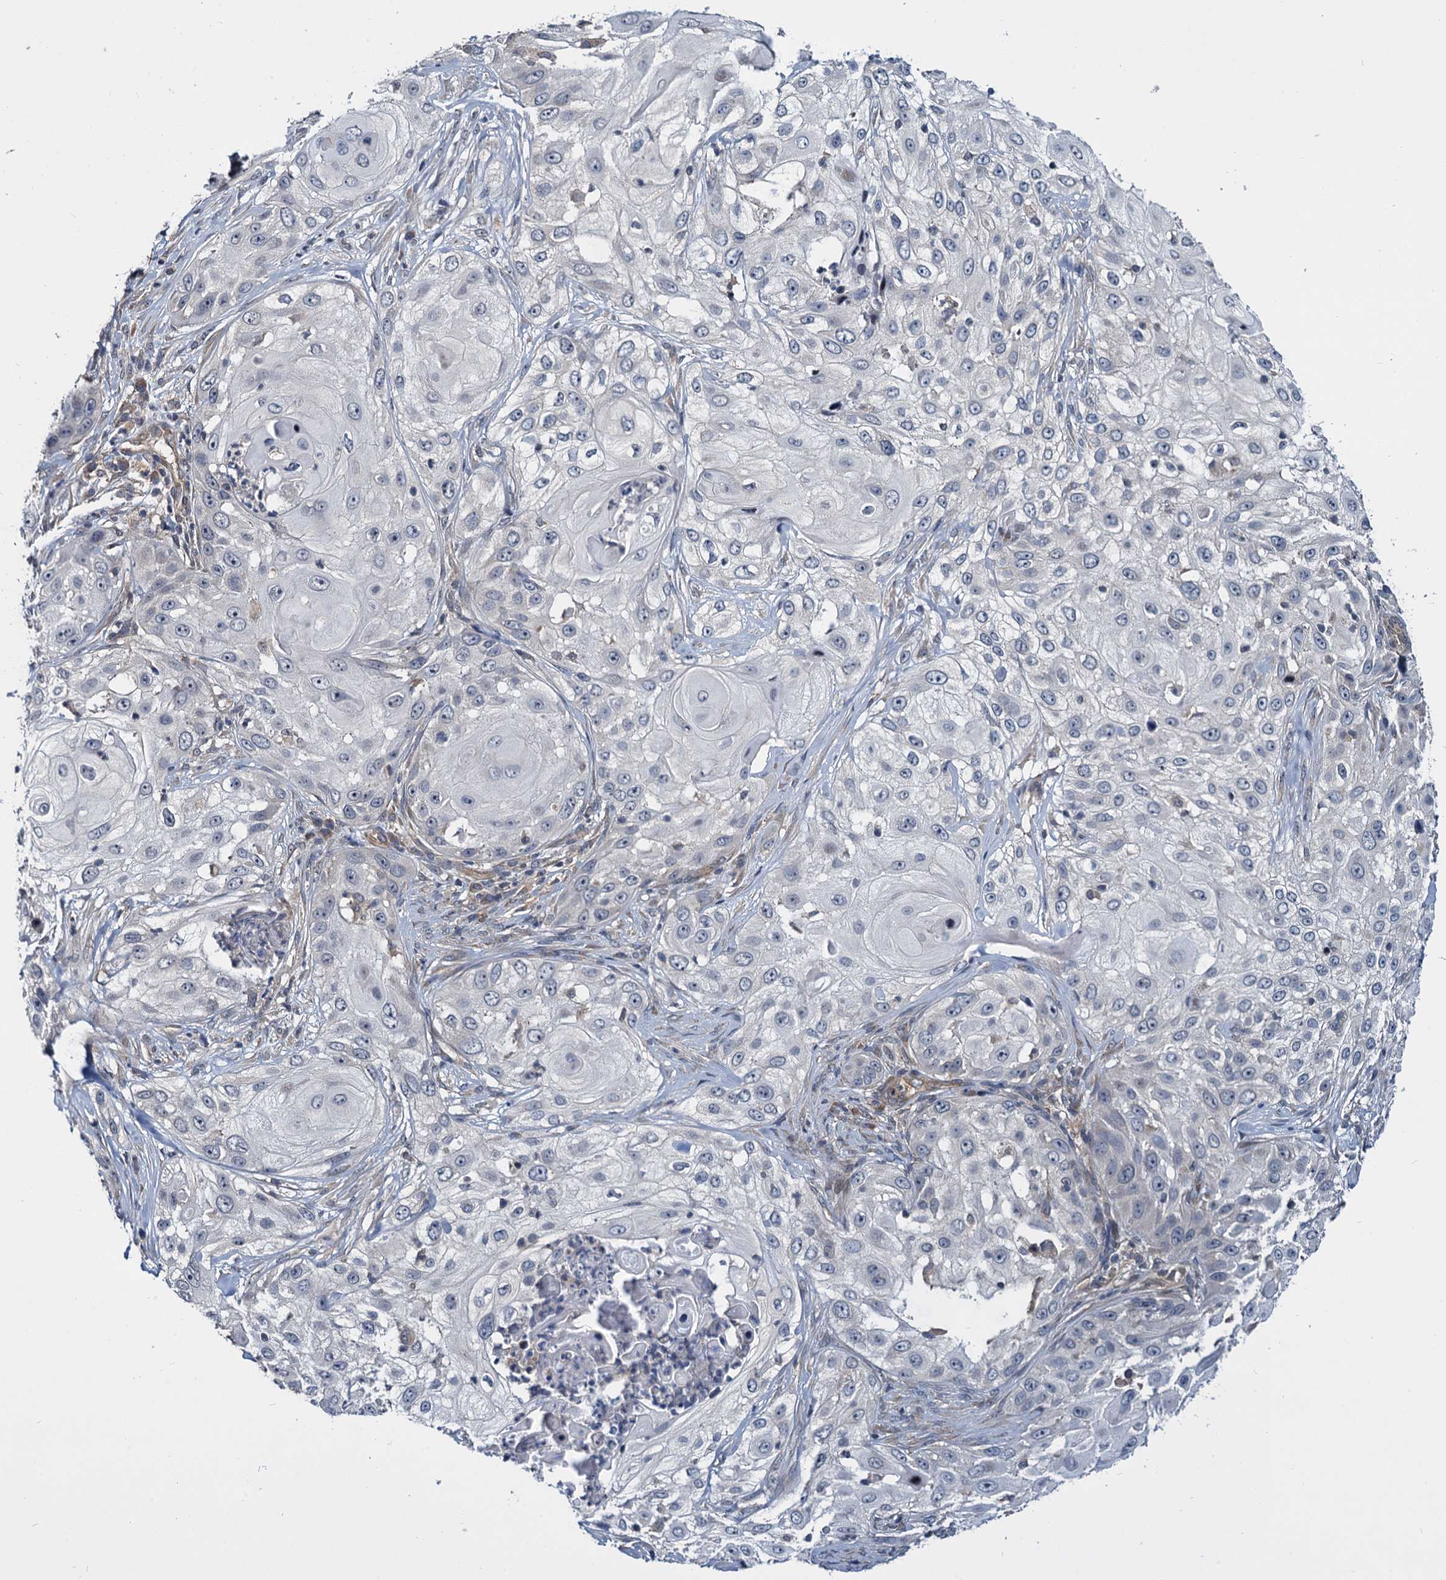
{"staining": {"intensity": "negative", "quantity": "none", "location": "none"}, "tissue": "skin cancer", "cell_type": "Tumor cells", "image_type": "cancer", "snomed": [{"axis": "morphology", "description": "Squamous cell carcinoma, NOS"}, {"axis": "topography", "description": "Skin"}], "caption": "Tumor cells show no significant expression in squamous cell carcinoma (skin).", "gene": "ARHGAP42", "patient": {"sex": "female", "age": 44}}